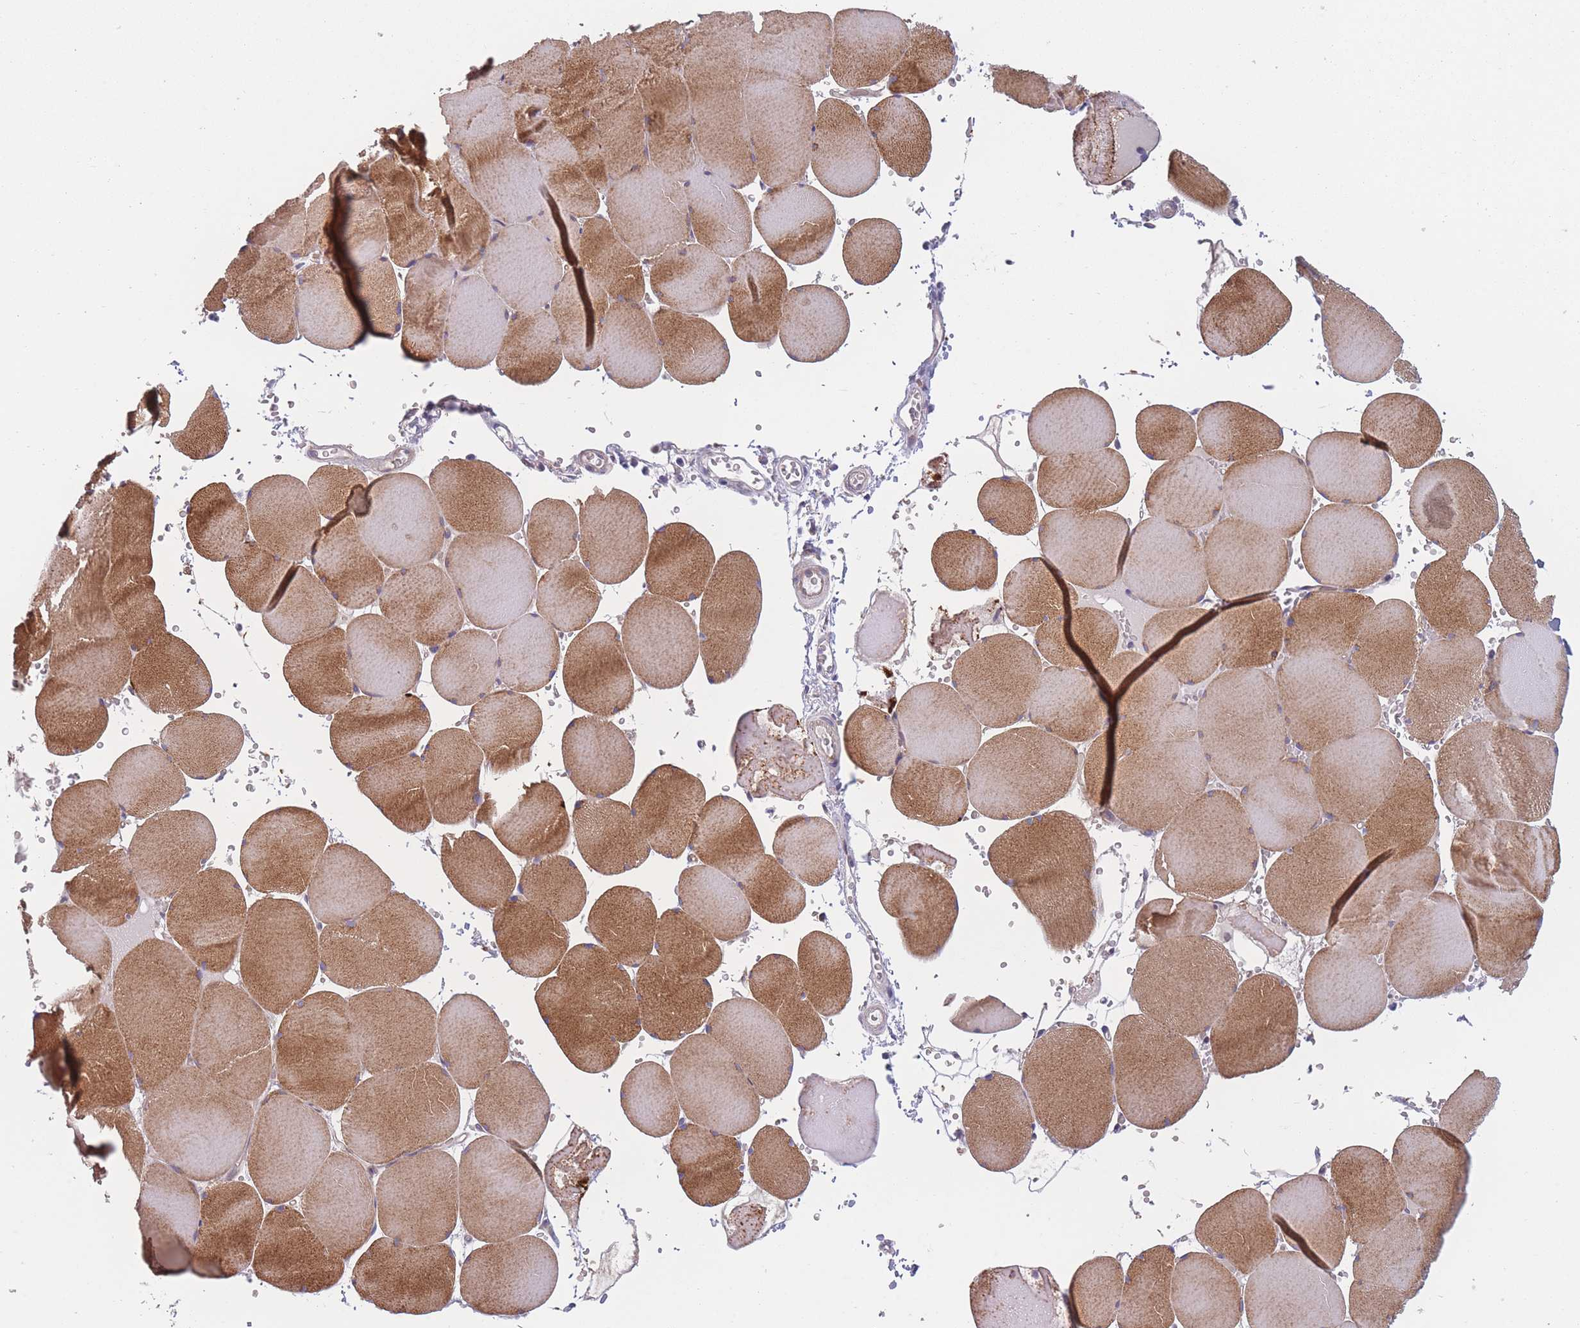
{"staining": {"intensity": "moderate", "quantity": ">75%", "location": "cytoplasmic/membranous"}, "tissue": "skeletal muscle", "cell_type": "Myocytes", "image_type": "normal", "snomed": [{"axis": "morphology", "description": "Normal tissue, NOS"}, {"axis": "topography", "description": "Skeletal muscle"}, {"axis": "topography", "description": "Head-Neck"}], "caption": "The image reveals staining of normal skeletal muscle, revealing moderate cytoplasmic/membranous protein expression (brown color) within myocytes. (Stains: DAB (3,3'-diaminobenzidine) in brown, nuclei in blue, Microscopy: brightfield microscopy at high magnification).", "gene": "FAM83F", "patient": {"sex": "male", "age": 66}}